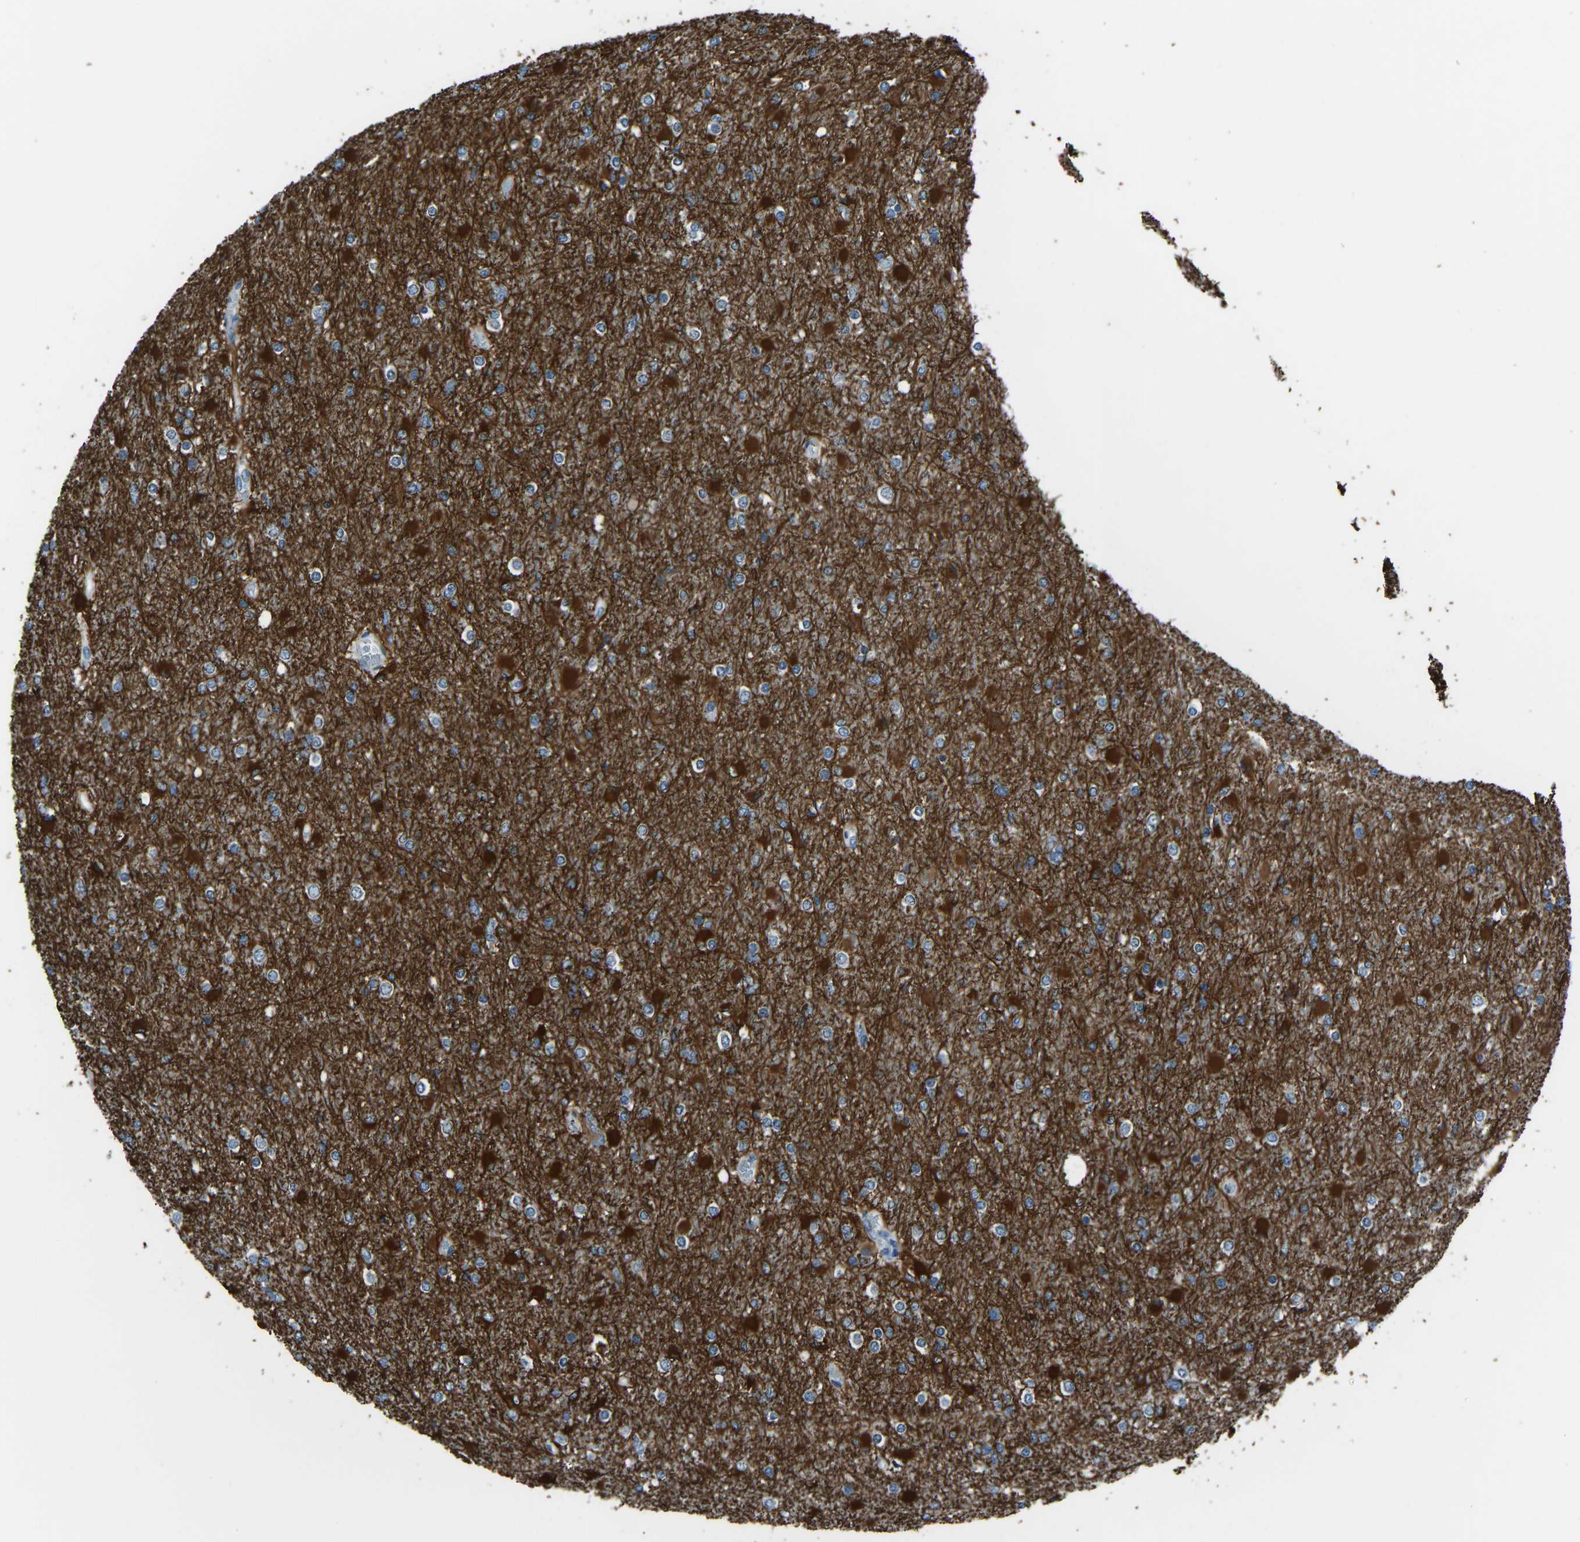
{"staining": {"intensity": "strong", "quantity": "25%-75%", "location": "cytoplasmic/membranous"}, "tissue": "glioma", "cell_type": "Tumor cells", "image_type": "cancer", "snomed": [{"axis": "morphology", "description": "Glioma, malignant, High grade"}, {"axis": "topography", "description": "Cerebral cortex"}], "caption": "High-power microscopy captured an immunohistochemistry histopathology image of glioma, revealing strong cytoplasmic/membranous staining in approximately 25%-75% of tumor cells. The staining is performed using DAB brown chromogen to label protein expression. The nuclei are counter-stained blue using hematoxylin.", "gene": "CDK2AP1", "patient": {"sex": "female", "age": 36}}